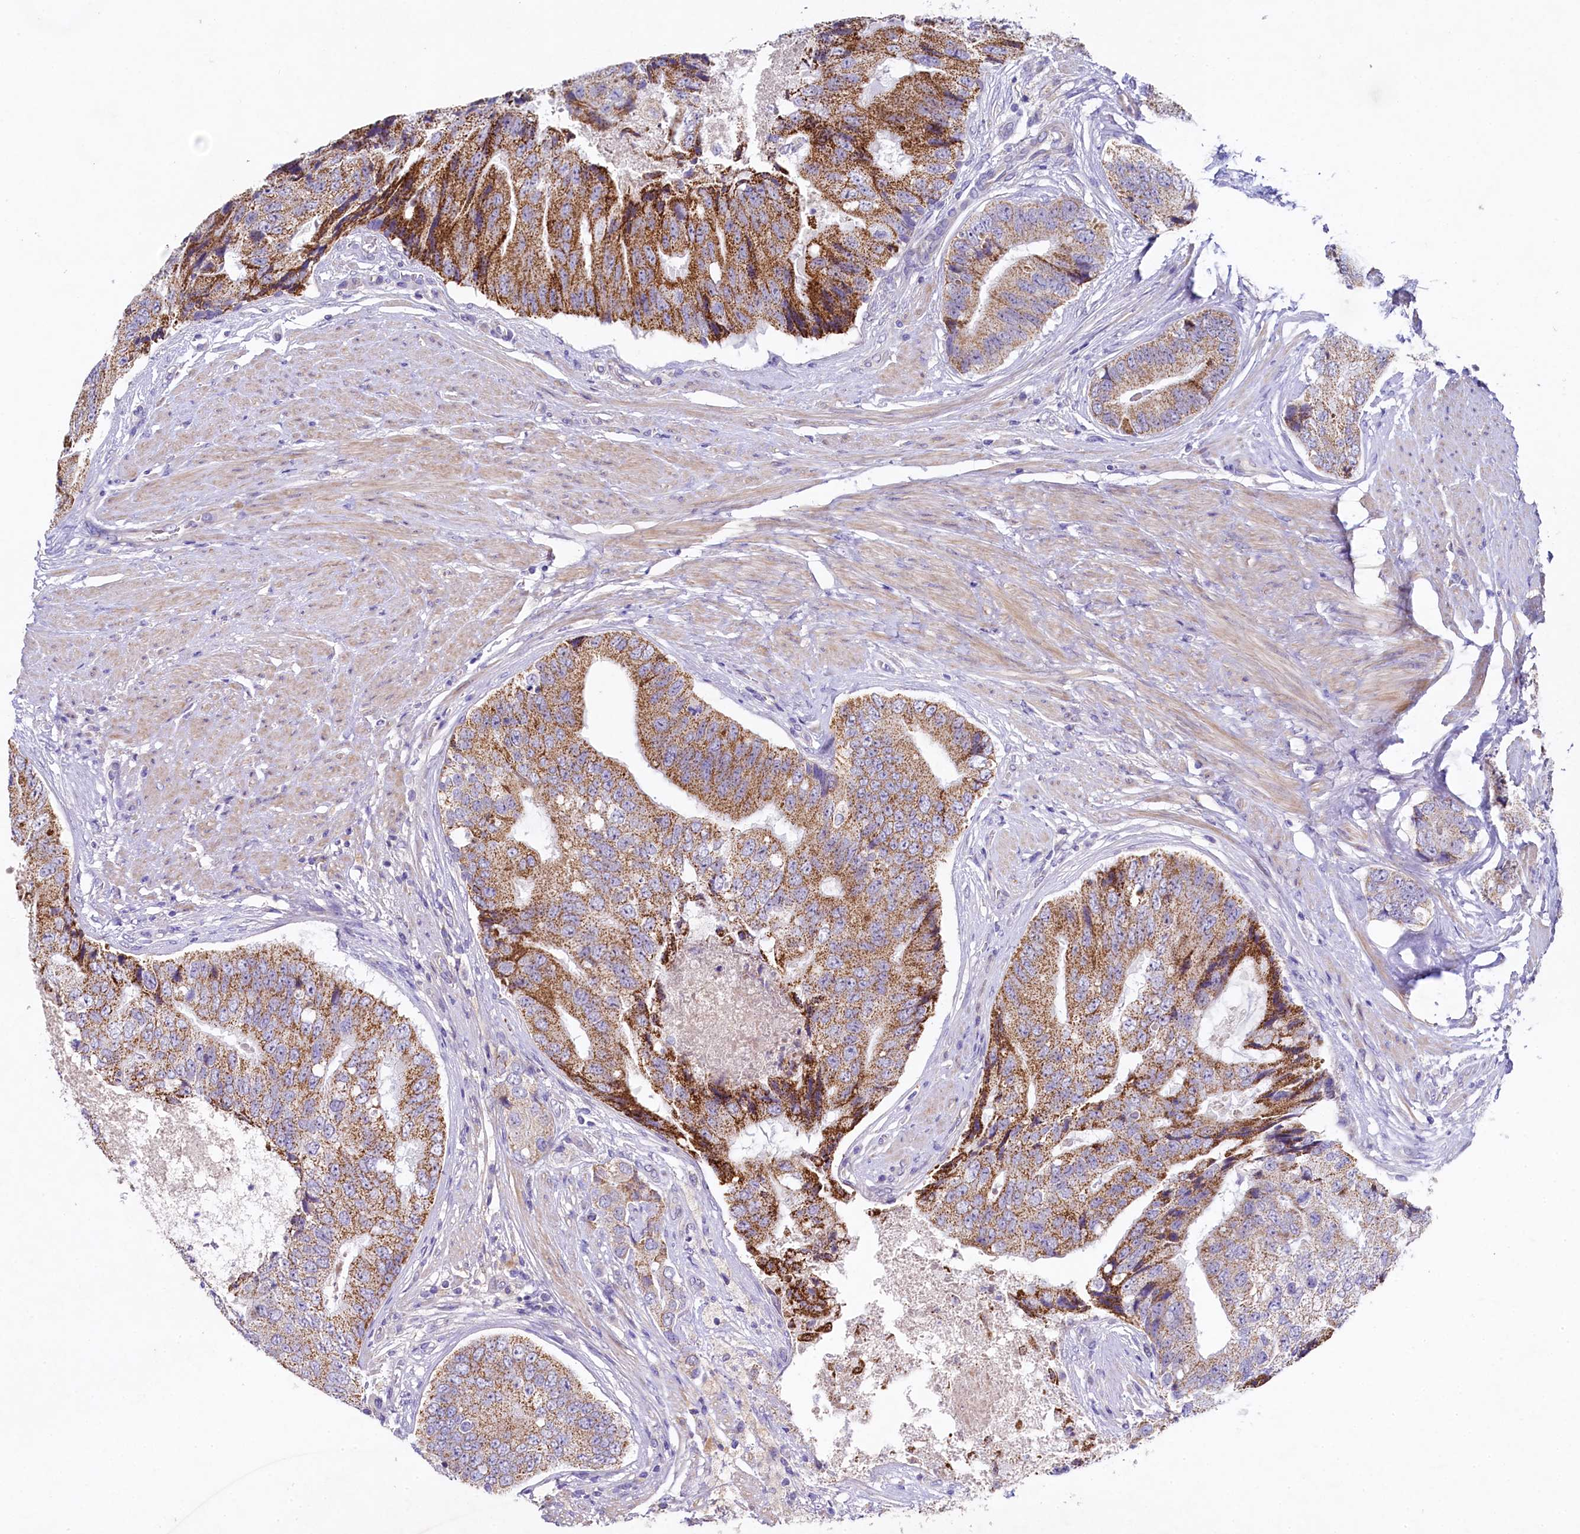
{"staining": {"intensity": "moderate", "quantity": ">75%", "location": "cytoplasmic/membranous"}, "tissue": "prostate cancer", "cell_type": "Tumor cells", "image_type": "cancer", "snomed": [{"axis": "morphology", "description": "Adenocarcinoma, High grade"}, {"axis": "topography", "description": "Prostate"}], "caption": "Immunohistochemistry (IHC) histopathology image of prostate cancer (adenocarcinoma (high-grade)) stained for a protein (brown), which shows medium levels of moderate cytoplasmic/membranous staining in about >75% of tumor cells.", "gene": "FXYD6", "patient": {"sex": "male", "age": 70}}